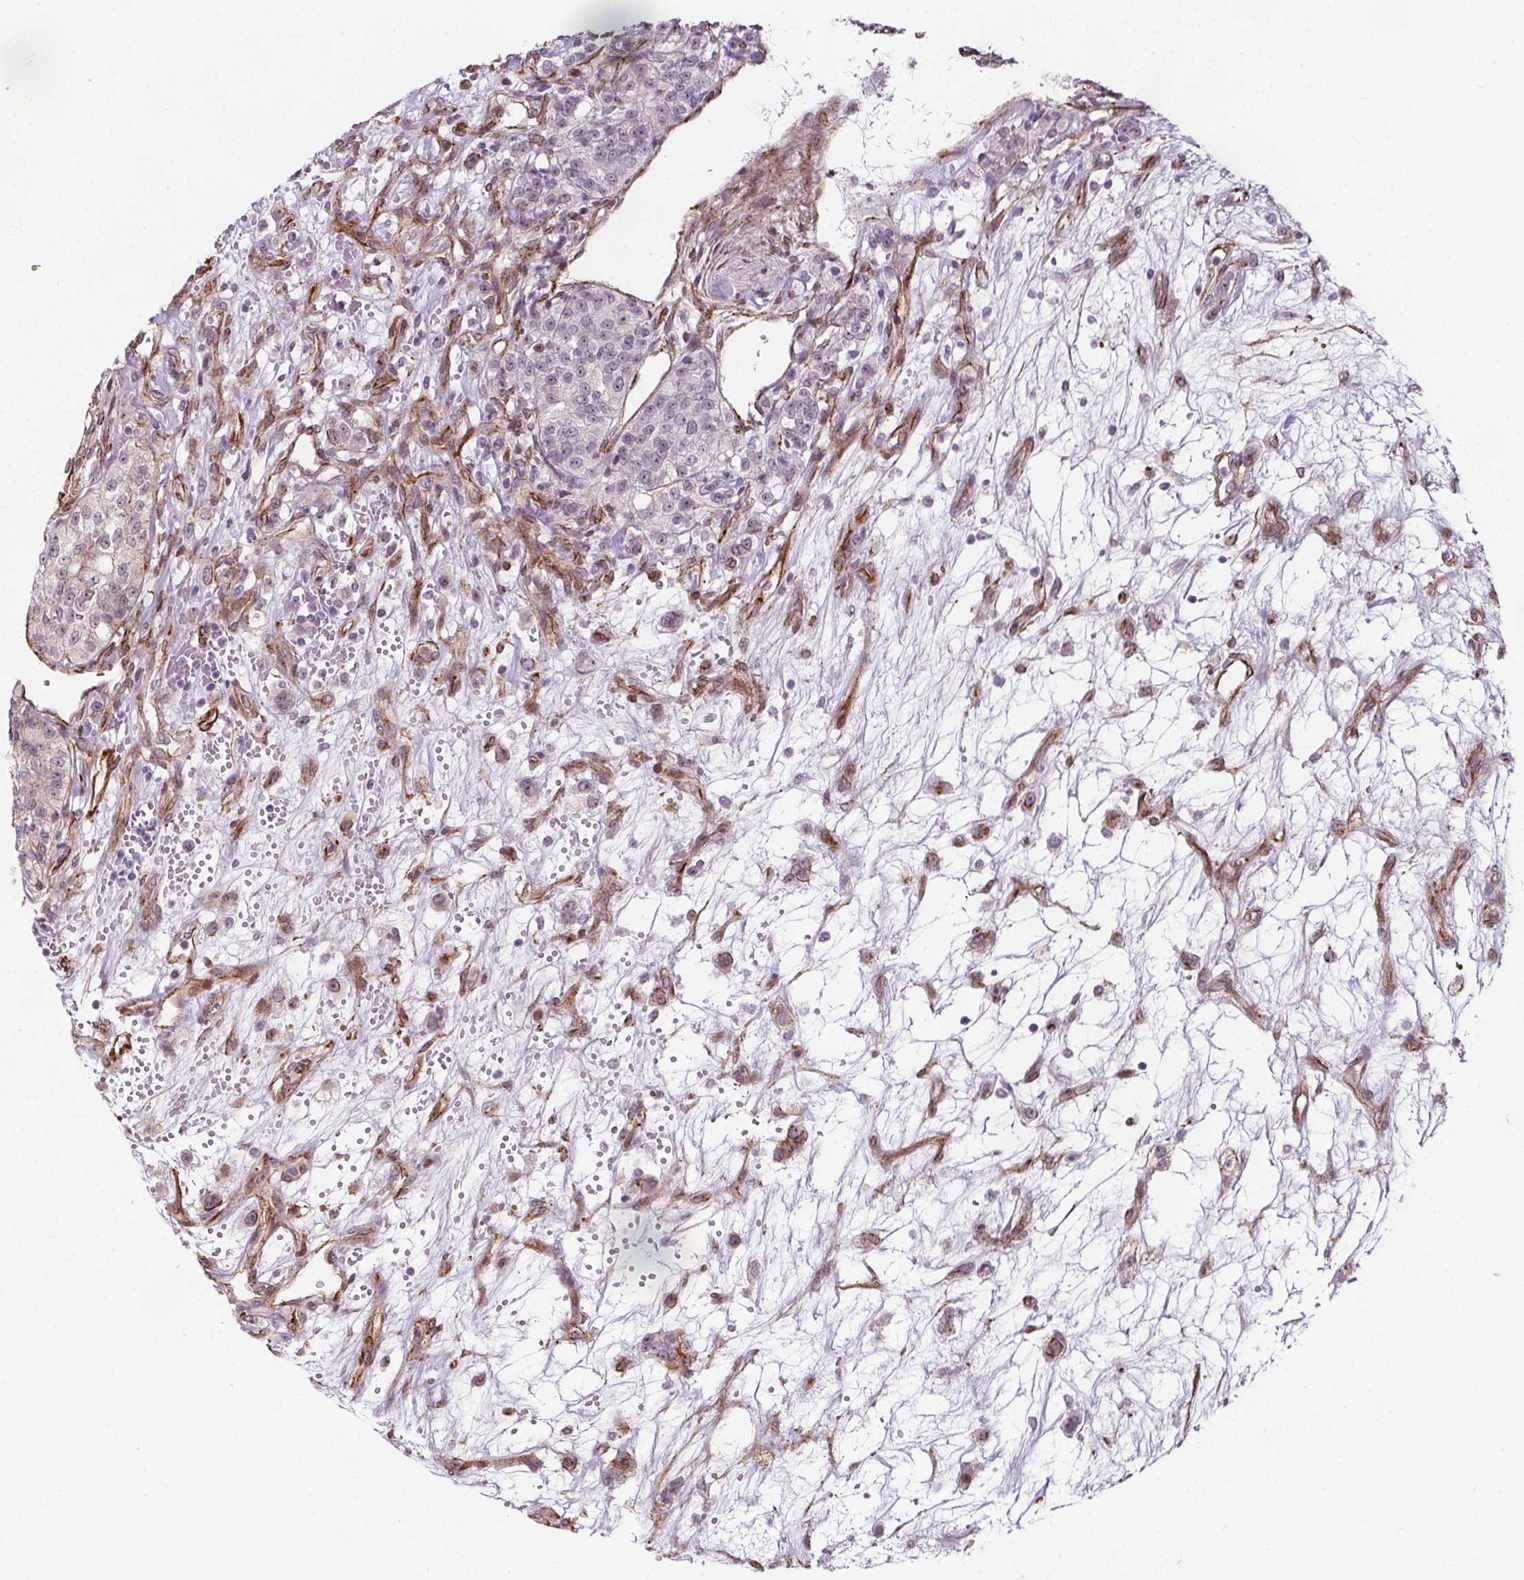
{"staining": {"intensity": "weak", "quantity": "<25%", "location": "nuclear"}, "tissue": "renal cancer", "cell_type": "Tumor cells", "image_type": "cancer", "snomed": [{"axis": "morphology", "description": "Adenocarcinoma, NOS"}, {"axis": "topography", "description": "Kidney"}], "caption": "Micrograph shows no significant protein positivity in tumor cells of renal adenocarcinoma.", "gene": "HAS1", "patient": {"sex": "female", "age": 63}}